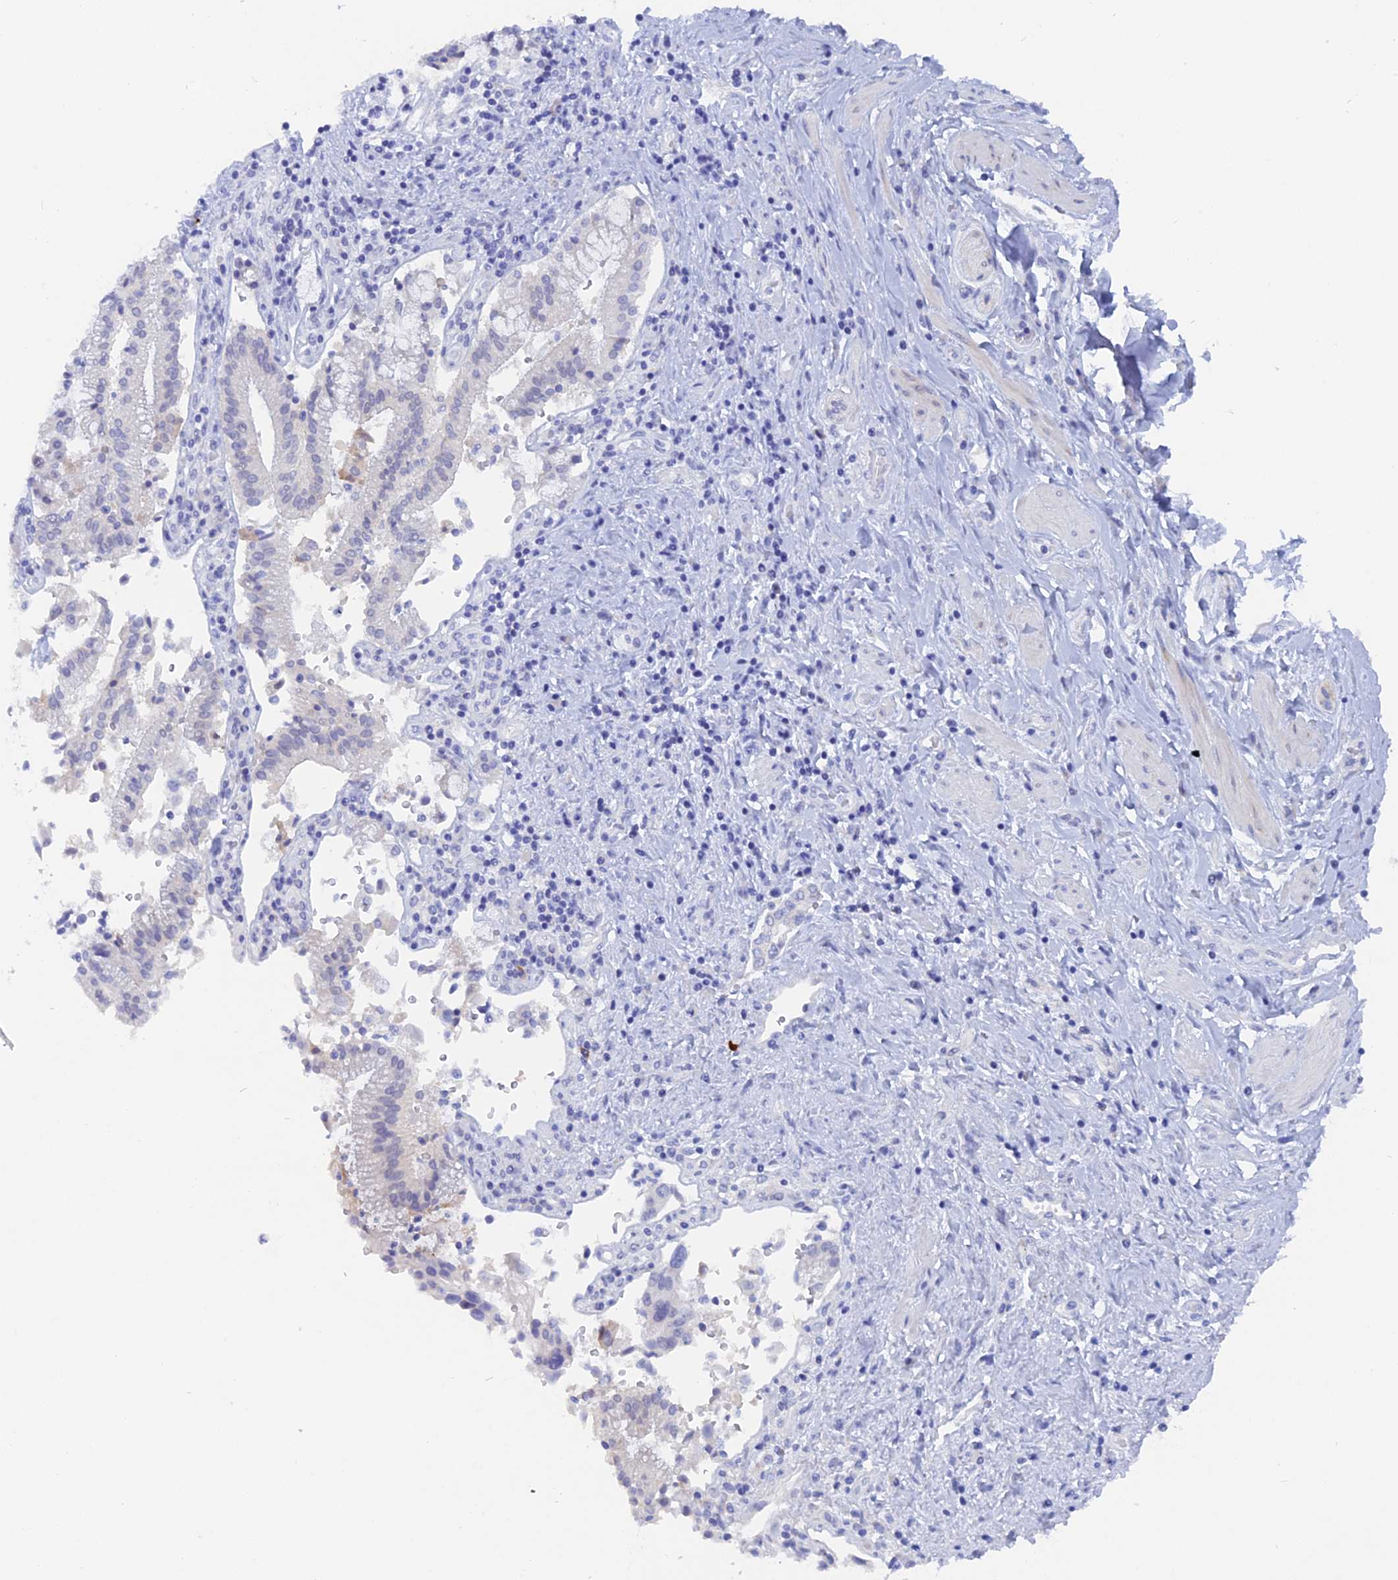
{"staining": {"intensity": "negative", "quantity": "none", "location": "none"}, "tissue": "pancreatic cancer", "cell_type": "Tumor cells", "image_type": "cancer", "snomed": [{"axis": "morphology", "description": "Adenocarcinoma, NOS"}, {"axis": "topography", "description": "Pancreas"}], "caption": "Image shows no protein staining in tumor cells of pancreatic cancer tissue.", "gene": "DACT3", "patient": {"sex": "male", "age": 46}}